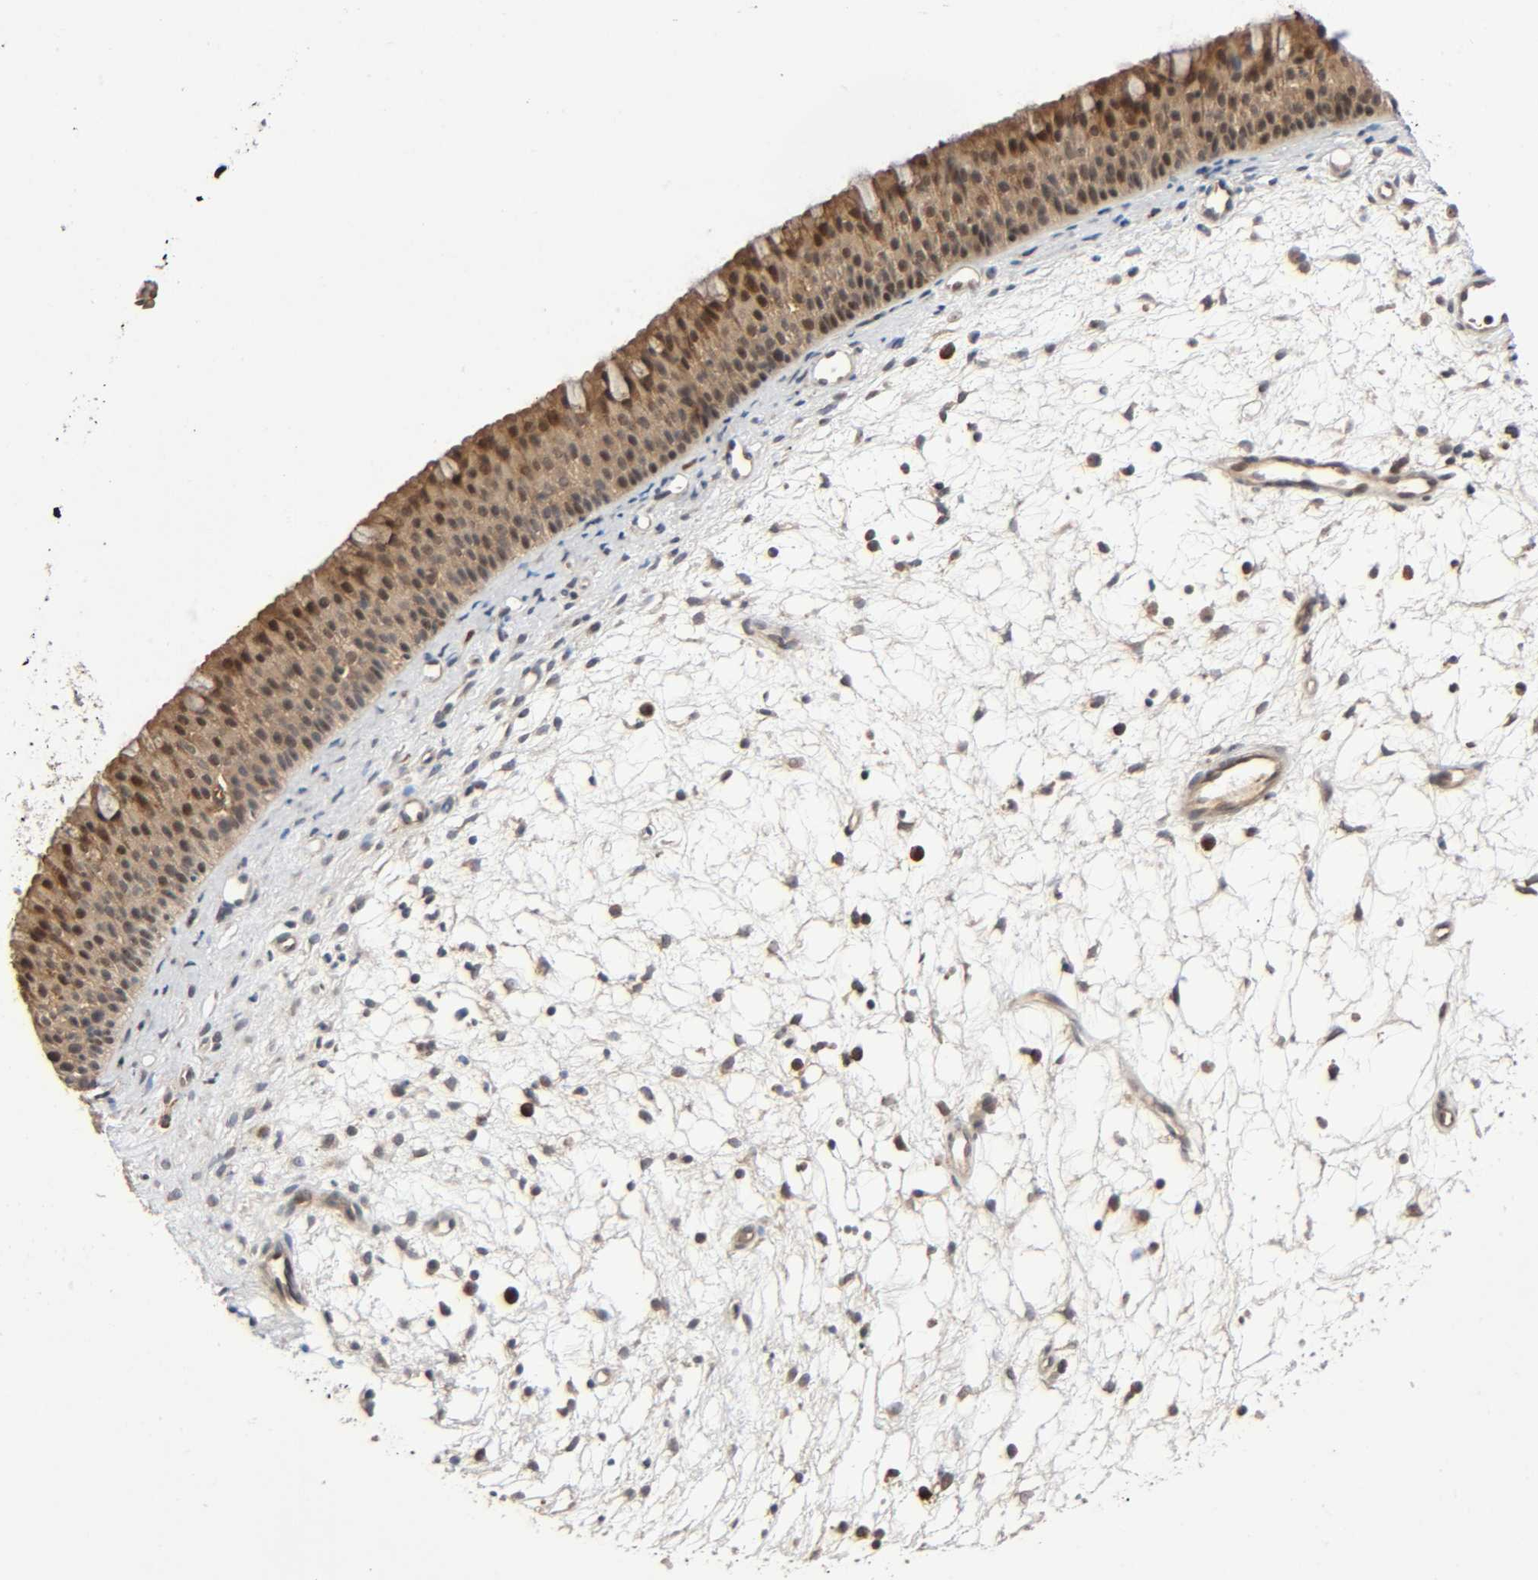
{"staining": {"intensity": "strong", "quantity": ">75%", "location": "cytoplasmic/membranous,nuclear"}, "tissue": "nasopharynx", "cell_type": "Respiratory epithelial cells", "image_type": "normal", "snomed": [{"axis": "morphology", "description": "Normal tissue, NOS"}, {"axis": "topography", "description": "Nasopharynx"}], "caption": "An IHC photomicrograph of normal tissue is shown. Protein staining in brown labels strong cytoplasmic/membranous,nuclear positivity in nasopharynx within respiratory epithelial cells. The staining was performed using DAB, with brown indicating positive protein expression. Nuclei are stained blue with hematoxylin.", "gene": "PPP2R1B", "patient": {"sex": "female", "age": 54}}